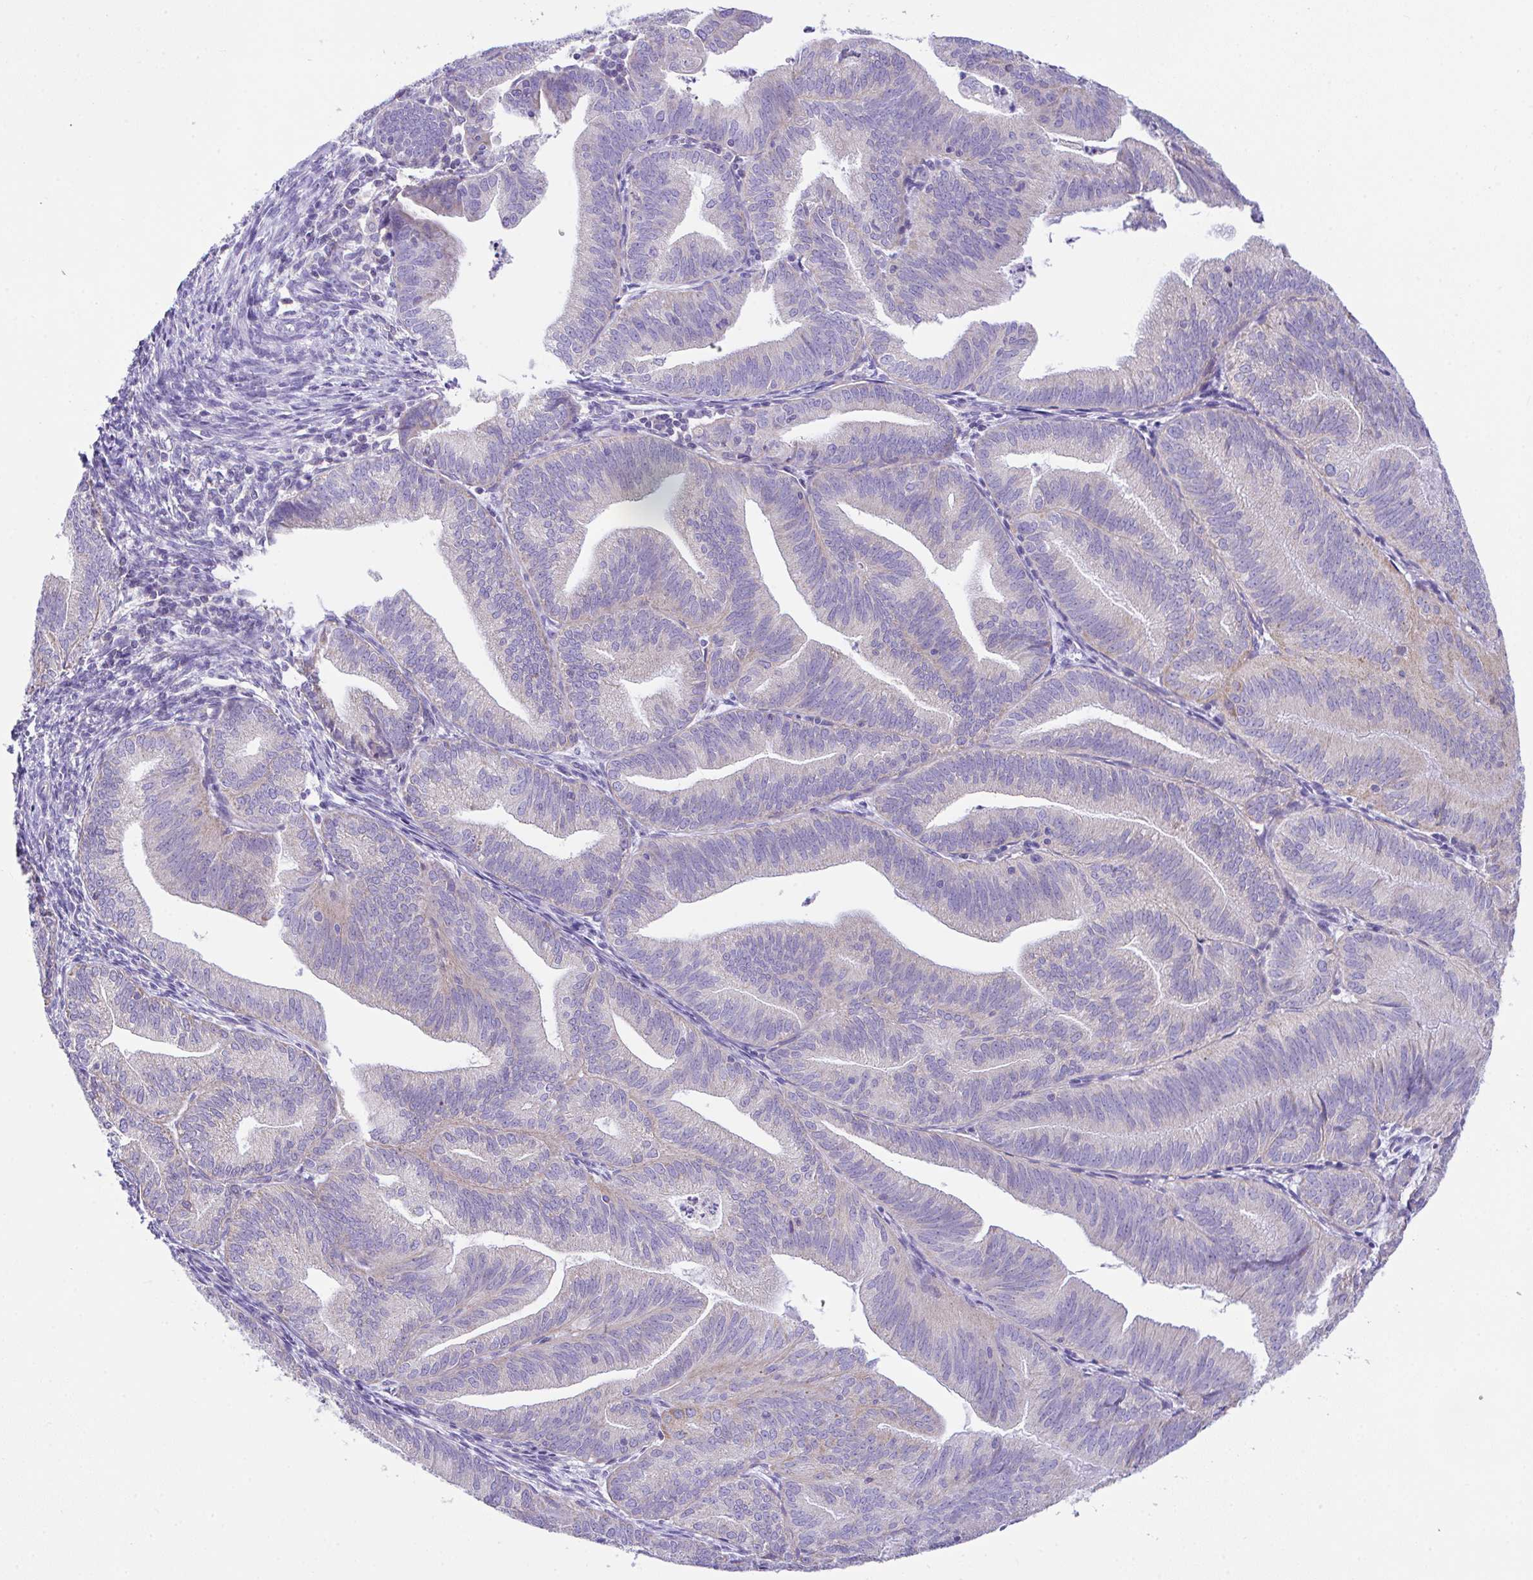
{"staining": {"intensity": "negative", "quantity": "none", "location": "none"}, "tissue": "endometrial cancer", "cell_type": "Tumor cells", "image_type": "cancer", "snomed": [{"axis": "morphology", "description": "Adenocarcinoma, NOS"}, {"axis": "topography", "description": "Endometrium"}], "caption": "Protein analysis of adenocarcinoma (endometrial) displays no significant expression in tumor cells.", "gene": "NLRP8", "patient": {"sex": "female", "age": 70}}